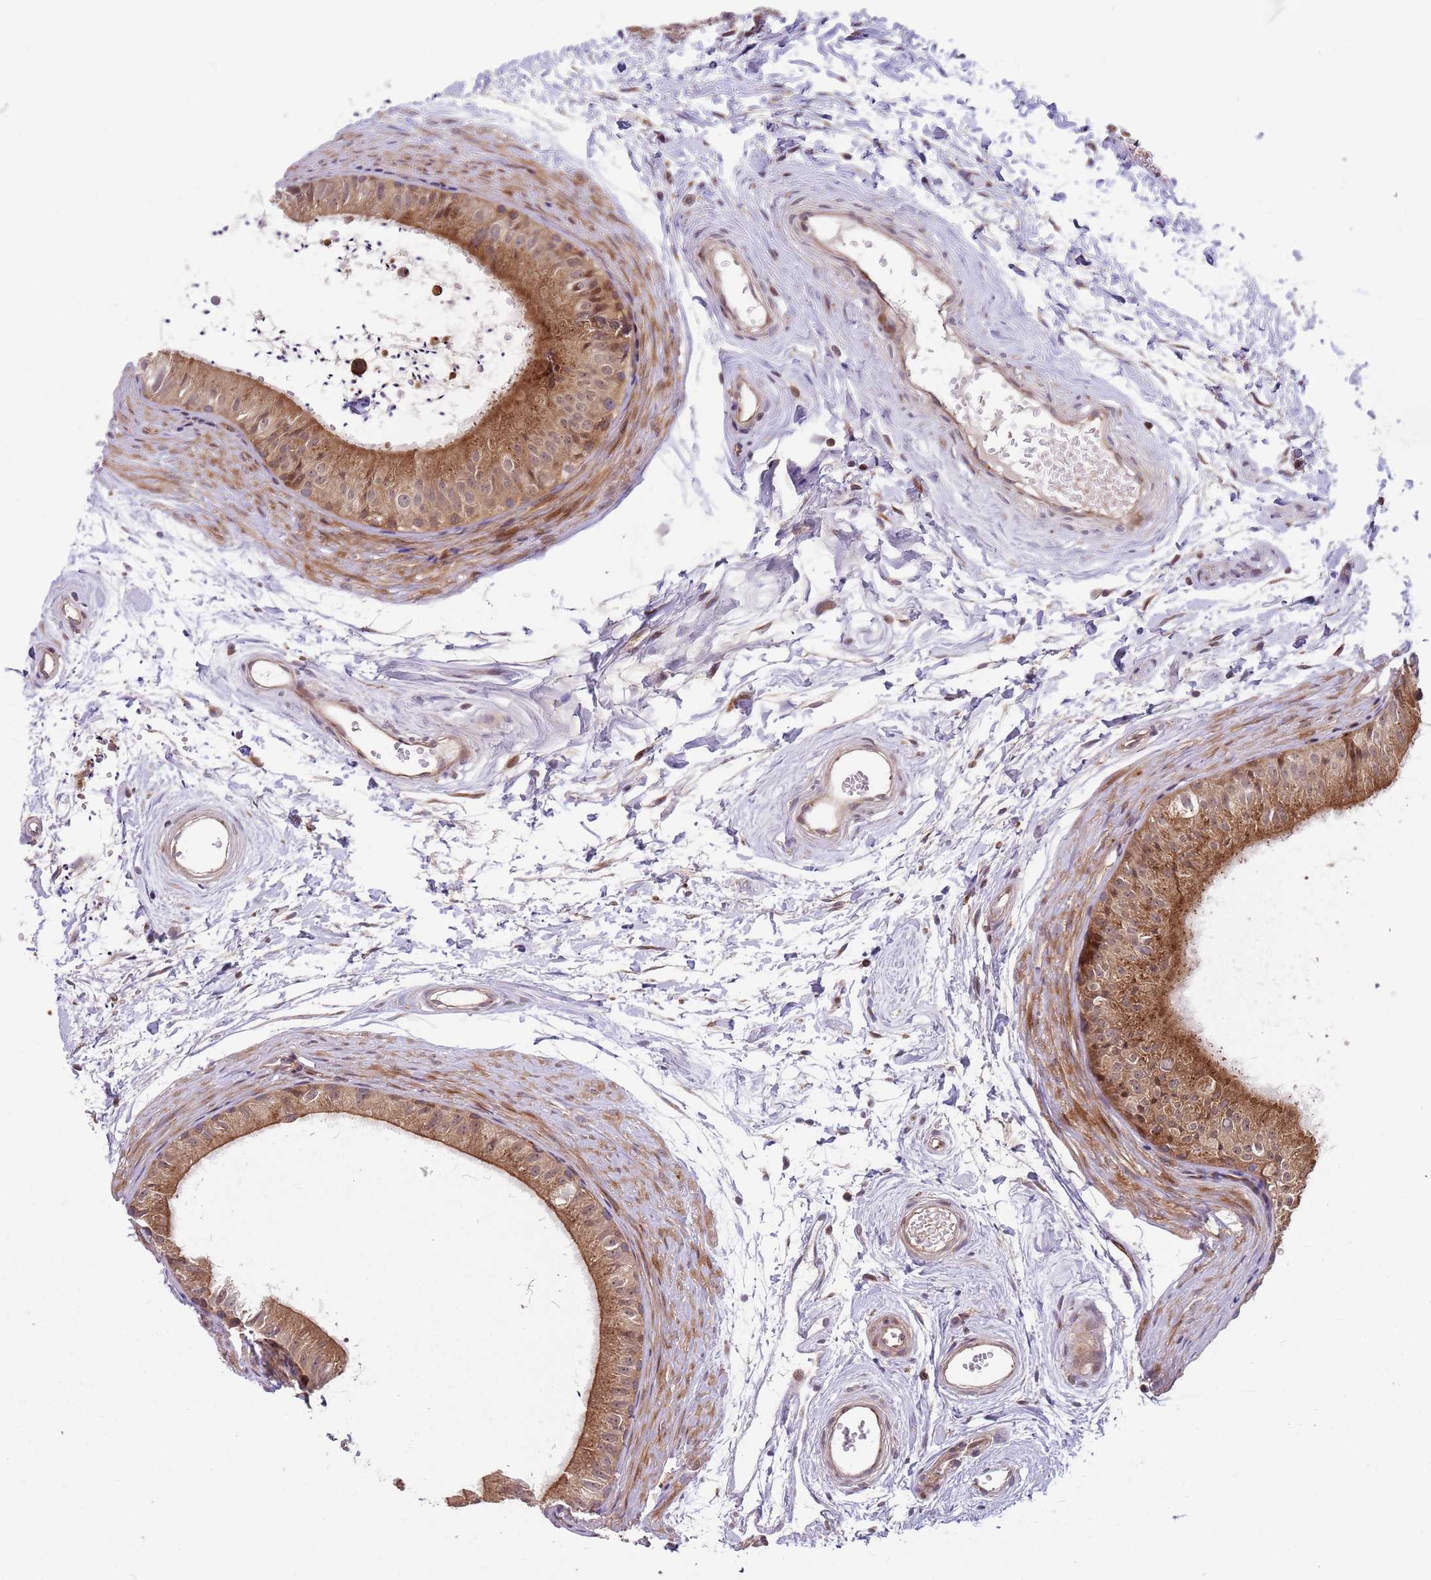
{"staining": {"intensity": "moderate", "quantity": ">75%", "location": "cytoplasmic/membranous"}, "tissue": "epididymis", "cell_type": "Glandular cells", "image_type": "normal", "snomed": [{"axis": "morphology", "description": "Normal tissue, NOS"}, {"axis": "topography", "description": "Epididymis"}], "caption": "A high-resolution image shows immunohistochemistry staining of unremarkable epididymis, which shows moderate cytoplasmic/membranous positivity in about >75% of glandular cells. Nuclei are stained in blue.", "gene": "GGA1", "patient": {"sex": "male", "age": 56}}